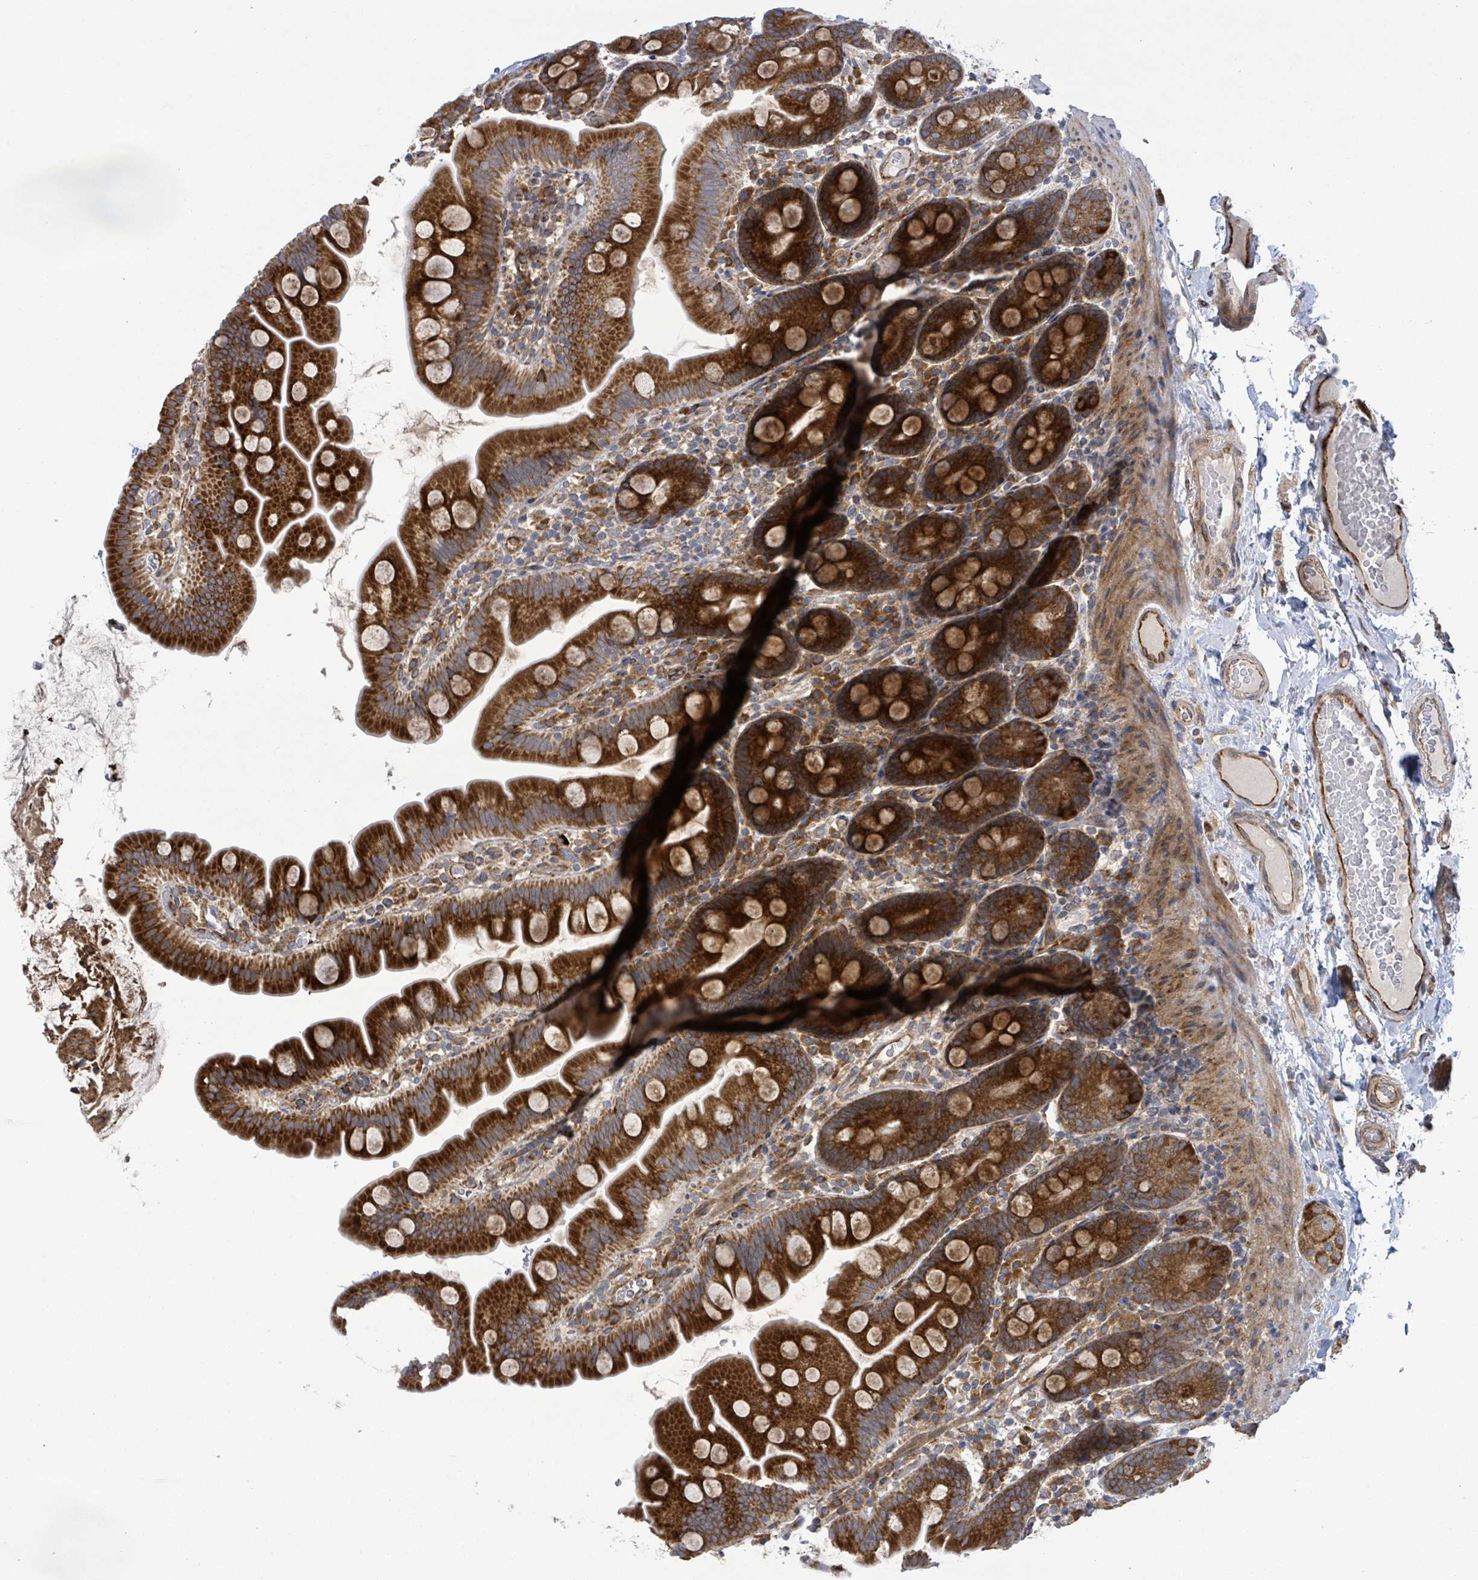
{"staining": {"intensity": "strong", "quantity": ">75%", "location": "cytoplasmic/membranous"}, "tissue": "small intestine", "cell_type": "Glandular cells", "image_type": "normal", "snomed": [{"axis": "morphology", "description": "Normal tissue, NOS"}, {"axis": "topography", "description": "Small intestine"}], "caption": "Glandular cells reveal high levels of strong cytoplasmic/membranous expression in about >75% of cells in benign human small intestine. (IHC, brightfield microscopy, high magnification).", "gene": "NOMO1", "patient": {"sex": "female", "age": 68}}